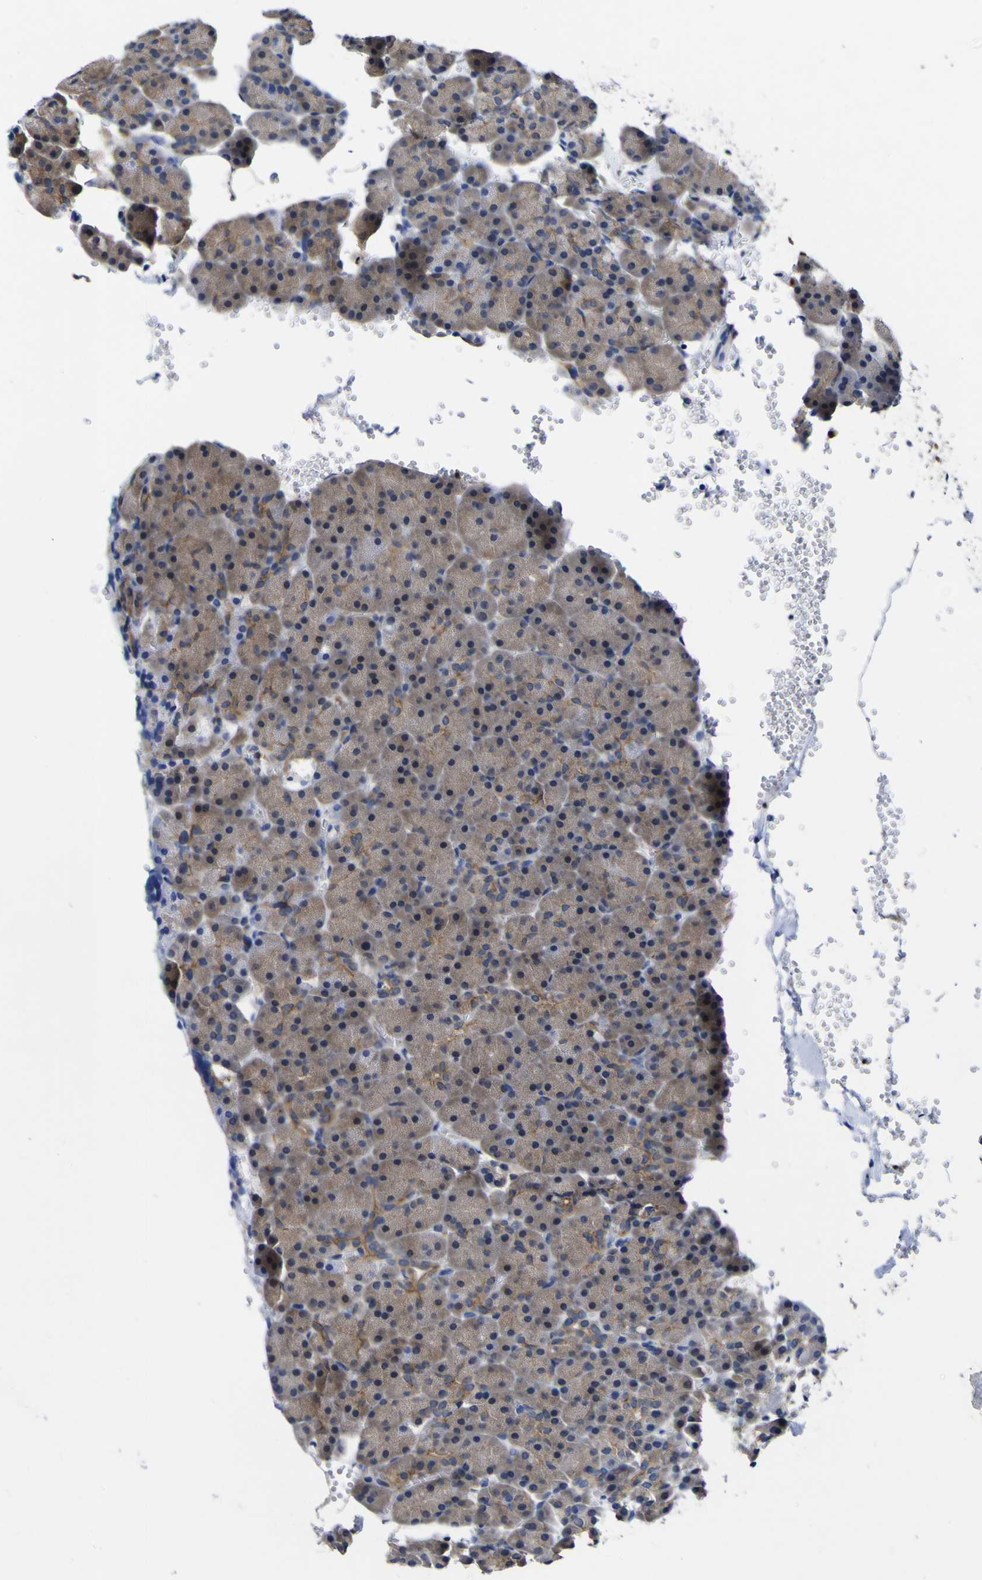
{"staining": {"intensity": "moderate", "quantity": "<25%", "location": "cytoplasmic/membranous"}, "tissue": "pancreas", "cell_type": "Exocrine glandular cells", "image_type": "normal", "snomed": [{"axis": "morphology", "description": "Normal tissue, NOS"}, {"axis": "topography", "description": "Pancreas"}], "caption": "Pancreas stained with DAB IHC reveals low levels of moderate cytoplasmic/membranous positivity in approximately <25% of exocrine glandular cells.", "gene": "CASP6", "patient": {"sex": "female", "age": 35}}